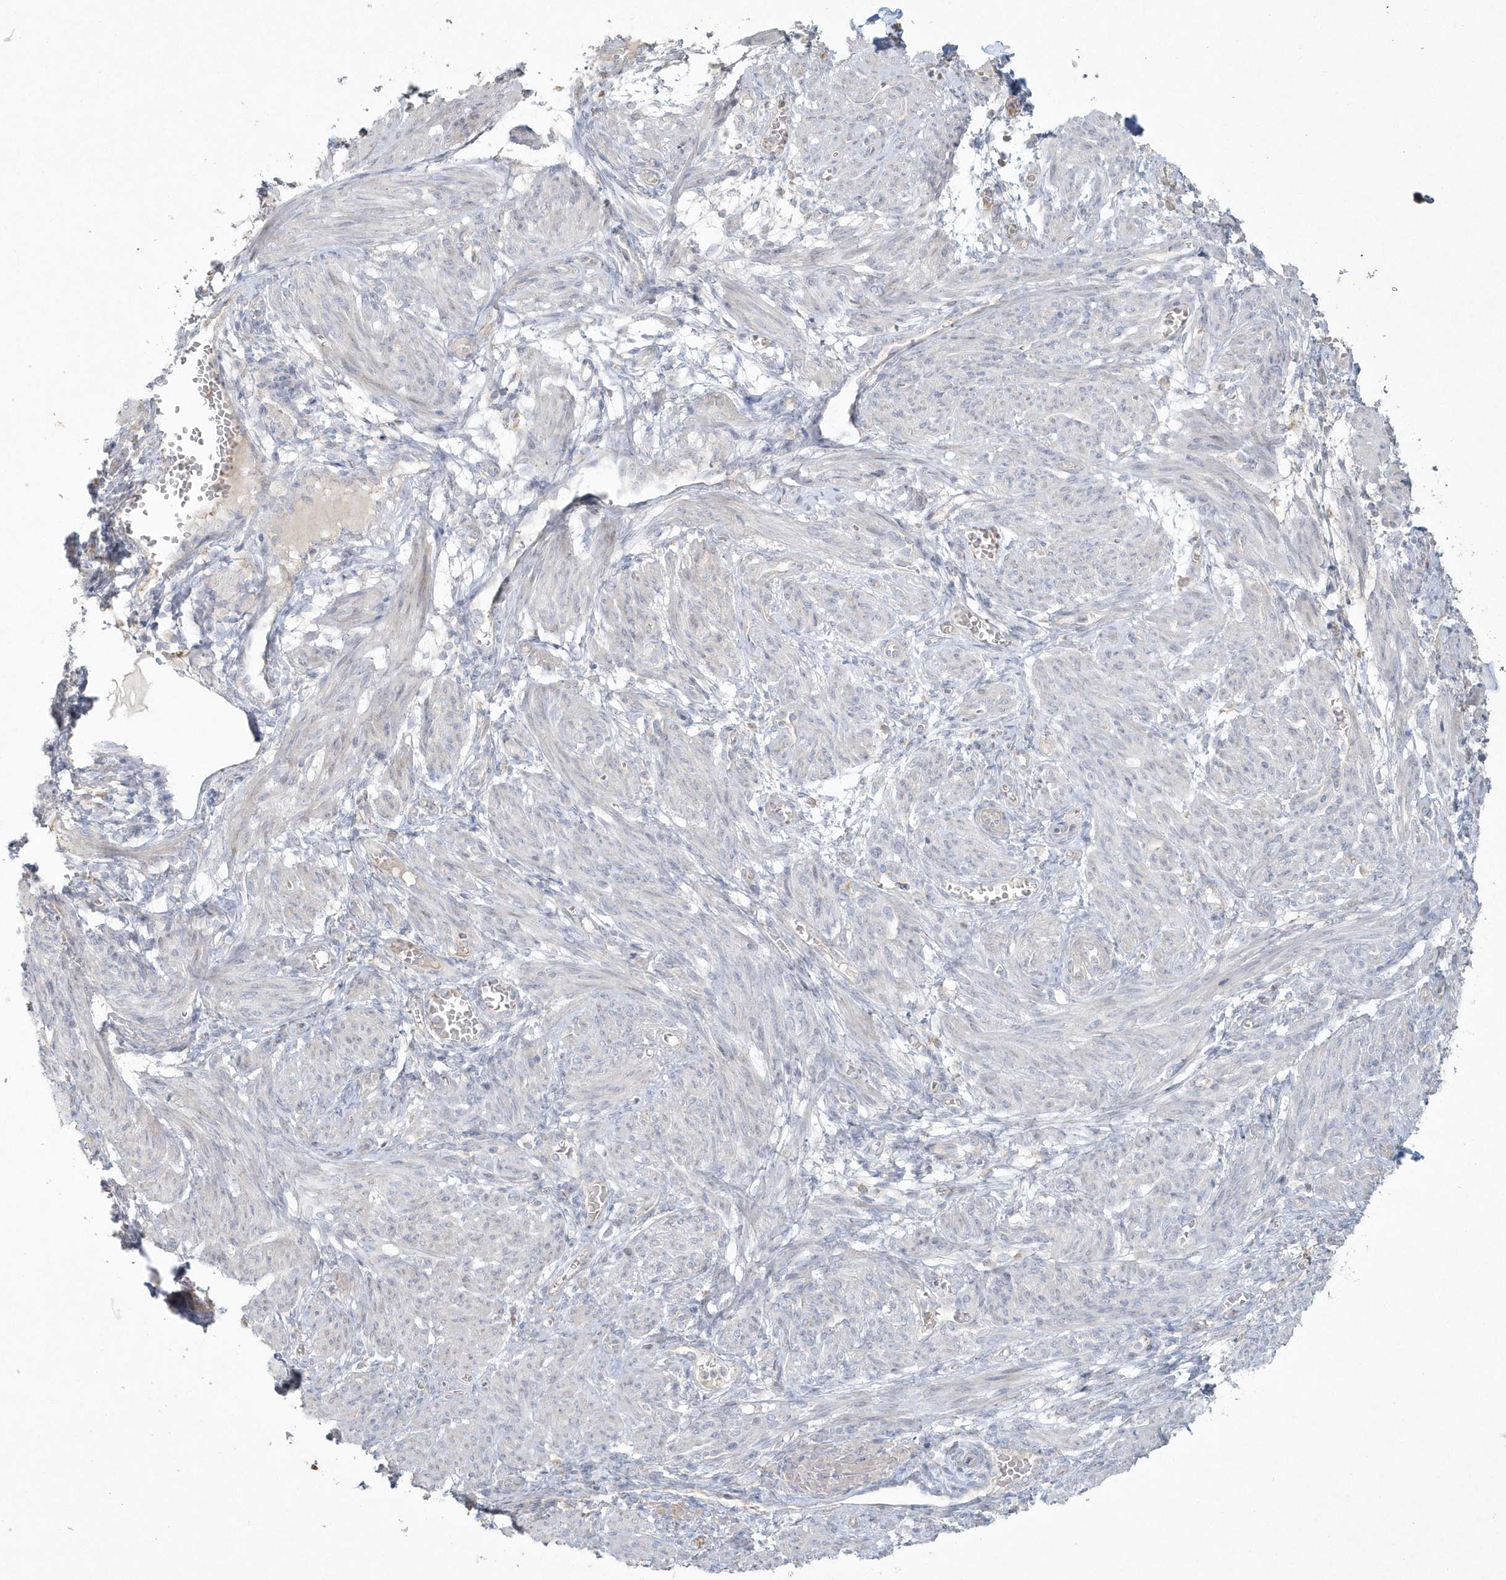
{"staining": {"intensity": "negative", "quantity": "none", "location": "none"}, "tissue": "smooth muscle", "cell_type": "Smooth muscle cells", "image_type": "normal", "snomed": [{"axis": "morphology", "description": "Normal tissue, NOS"}, {"axis": "topography", "description": "Smooth muscle"}], "caption": "Immunohistochemistry micrograph of unremarkable smooth muscle stained for a protein (brown), which reveals no positivity in smooth muscle cells.", "gene": "BLTP3A", "patient": {"sex": "female", "age": 39}}